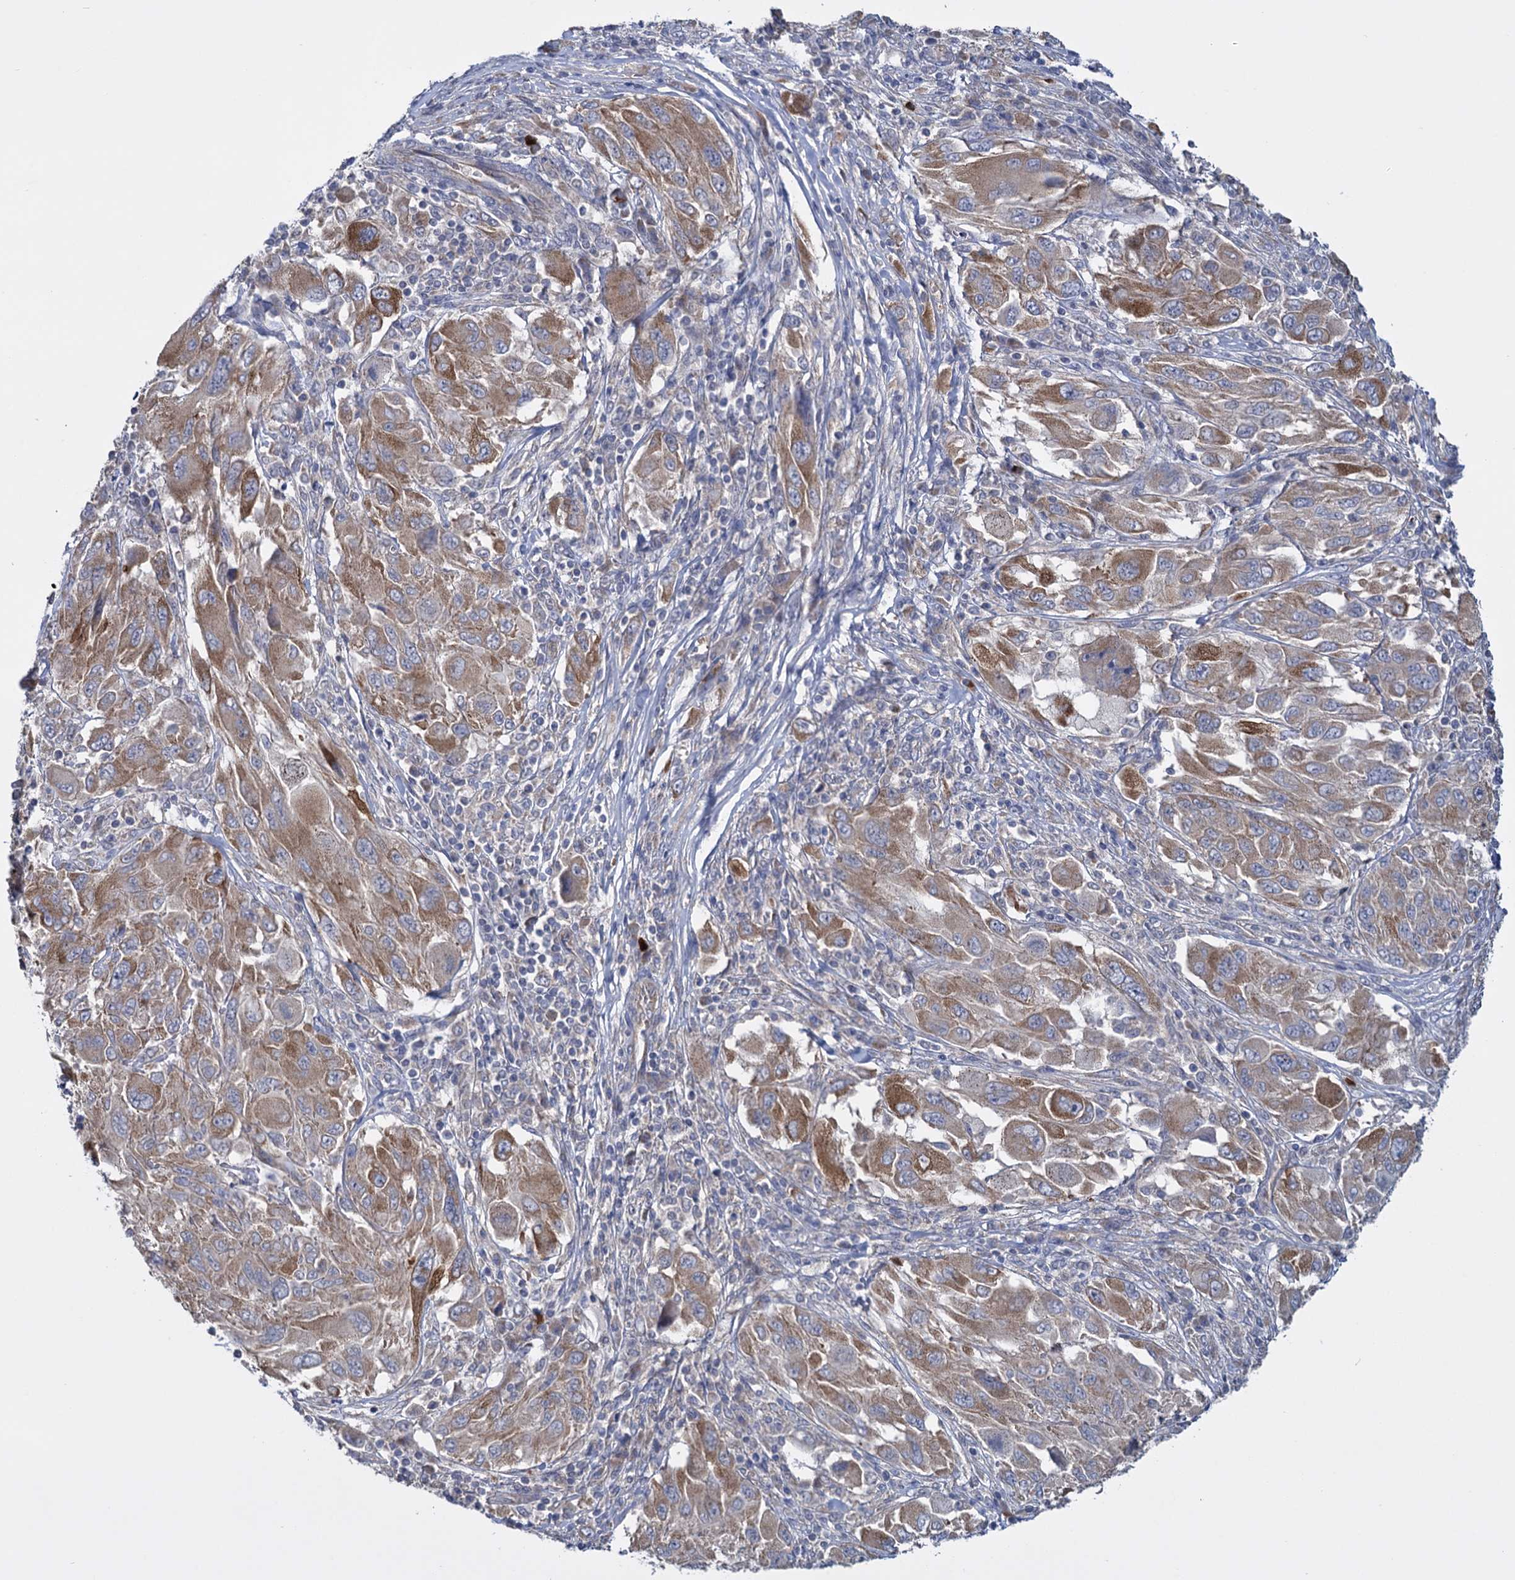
{"staining": {"intensity": "moderate", "quantity": ">75%", "location": "cytoplasmic/membranous"}, "tissue": "melanoma", "cell_type": "Tumor cells", "image_type": "cancer", "snomed": [{"axis": "morphology", "description": "Malignant melanoma, NOS"}, {"axis": "topography", "description": "Skin"}], "caption": "Human melanoma stained with a brown dye shows moderate cytoplasmic/membranous positive staining in about >75% of tumor cells.", "gene": "GSTM2", "patient": {"sex": "female", "age": 91}}